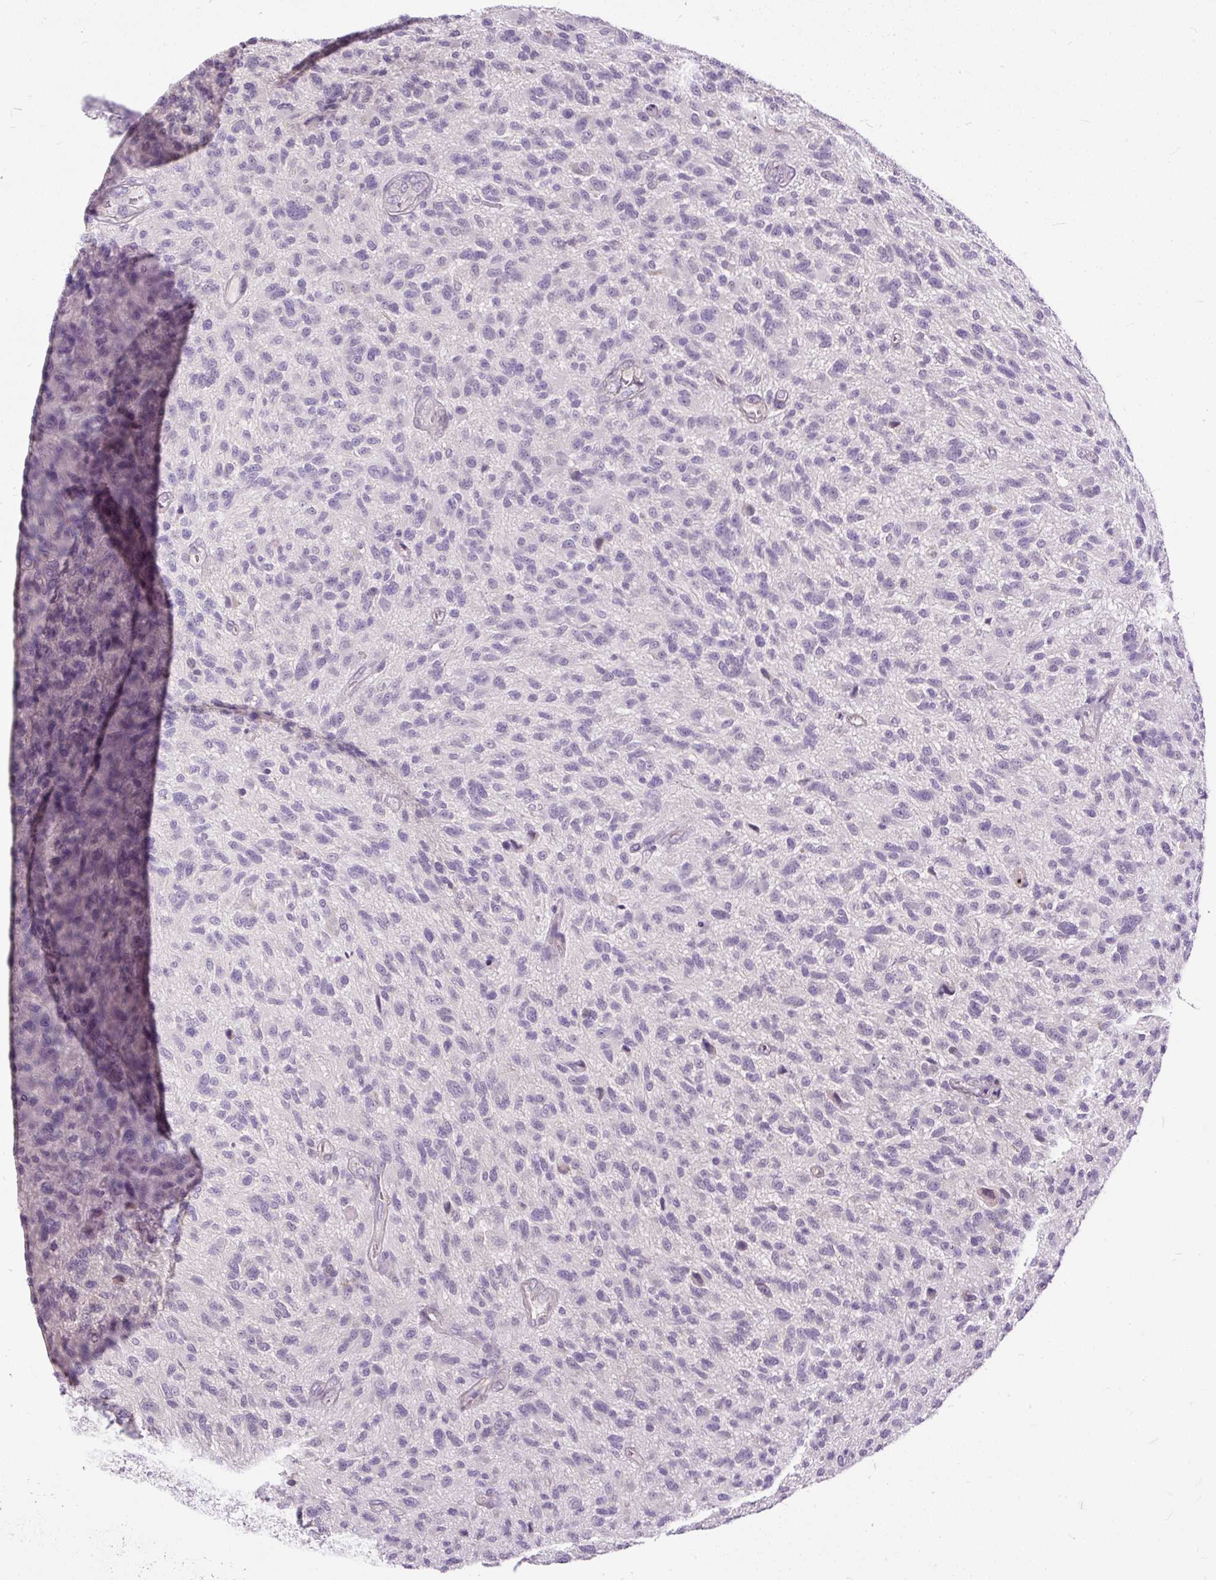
{"staining": {"intensity": "negative", "quantity": "none", "location": "none"}, "tissue": "glioma", "cell_type": "Tumor cells", "image_type": "cancer", "snomed": [{"axis": "morphology", "description": "Glioma, malignant, High grade"}, {"axis": "topography", "description": "Brain"}], "caption": "Tumor cells show no significant staining in glioma.", "gene": "KRTAP20-3", "patient": {"sex": "male", "age": 47}}